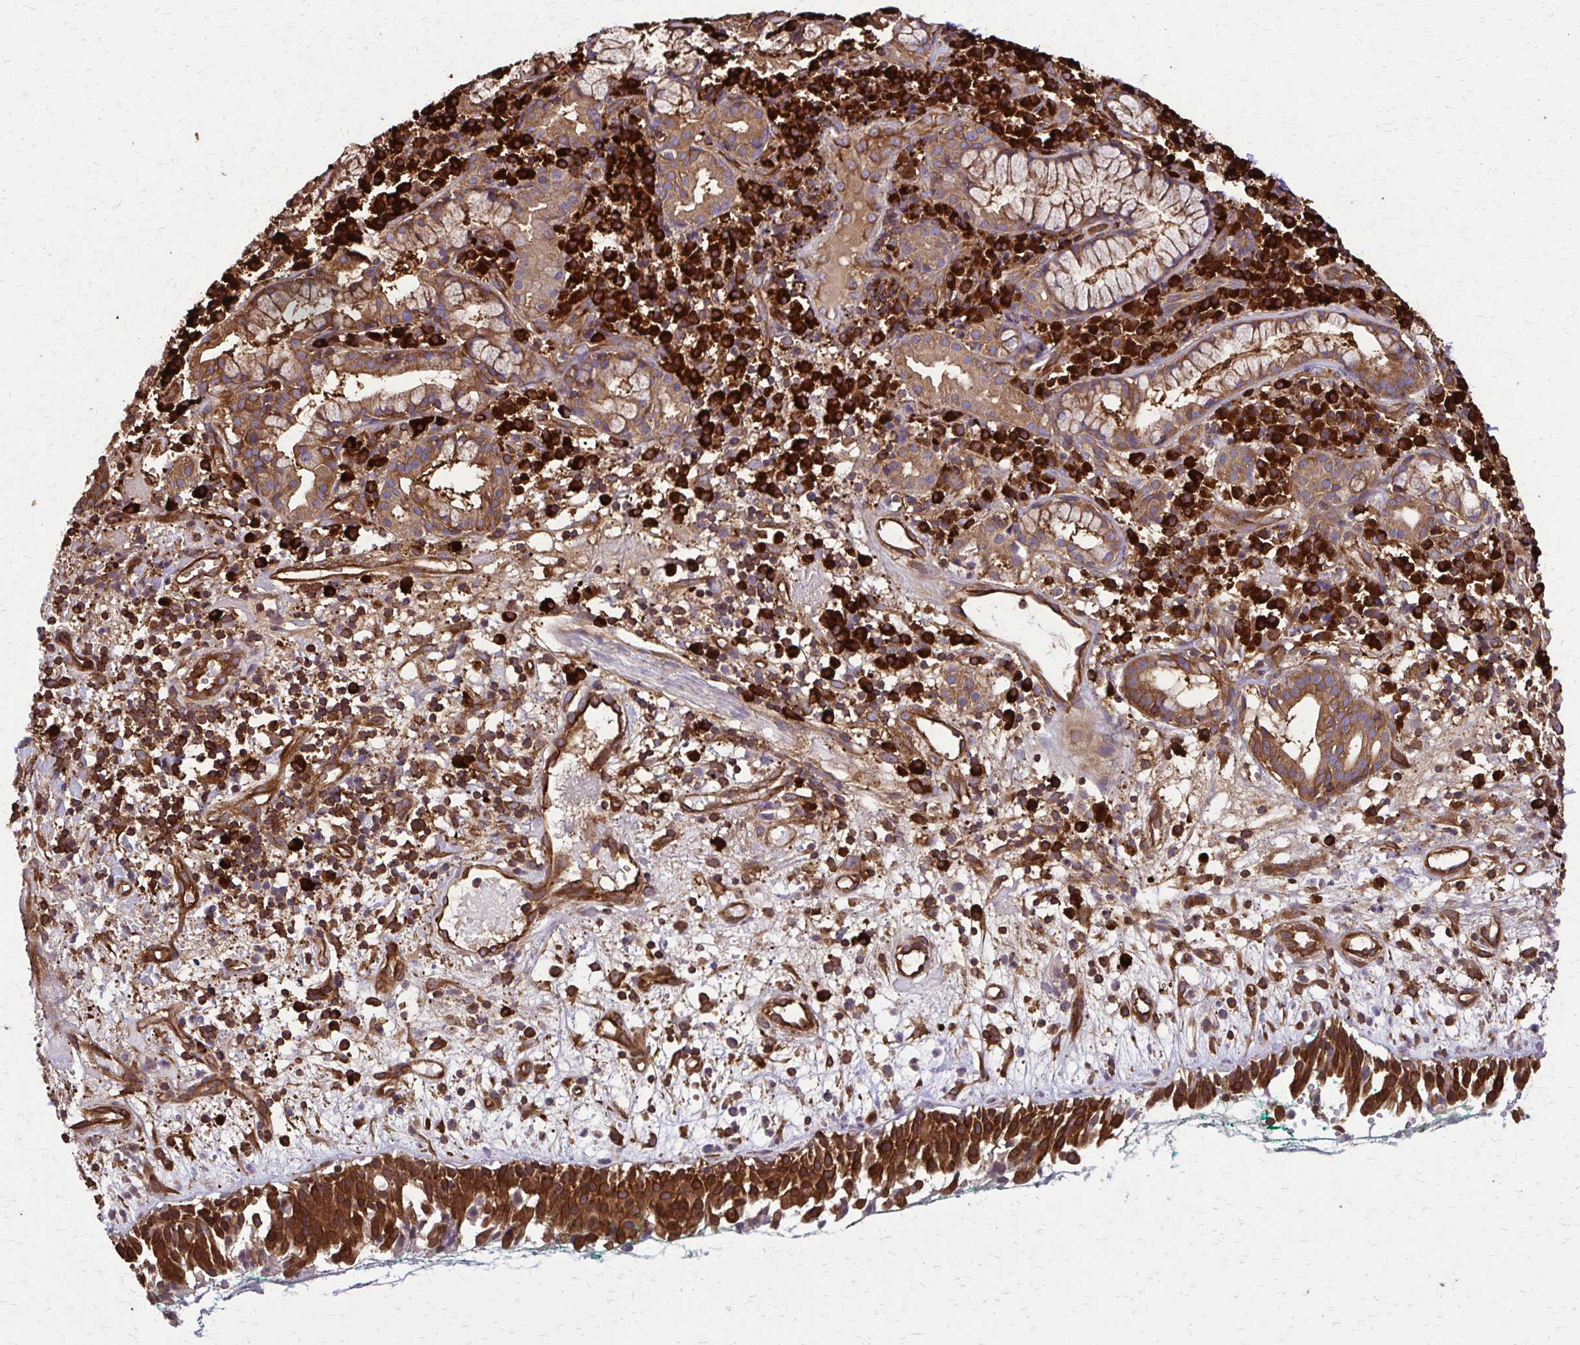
{"staining": {"intensity": "strong", "quantity": ">75%", "location": "cytoplasmic/membranous"}, "tissue": "nasopharynx", "cell_type": "Respiratory epithelial cells", "image_type": "normal", "snomed": [{"axis": "morphology", "description": "Normal tissue, NOS"}, {"axis": "morphology", "description": "Basal cell carcinoma"}, {"axis": "topography", "description": "Cartilage tissue"}, {"axis": "topography", "description": "Nasopharynx"}, {"axis": "topography", "description": "Oral tissue"}], "caption": "IHC of unremarkable nasopharynx demonstrates high levels of strong cytoplasmic/membranous staining in about >75% of respiratory epithelial cells. The staining was performed using DAB (3,3'-diaminobenzidine) to visualize the protein expression in brown, while the nuclei were stained in blue with hematoxylin (Magnification: 20x).", "gene": "EEF2", "patient": {"sex": "female", "age": 77}}